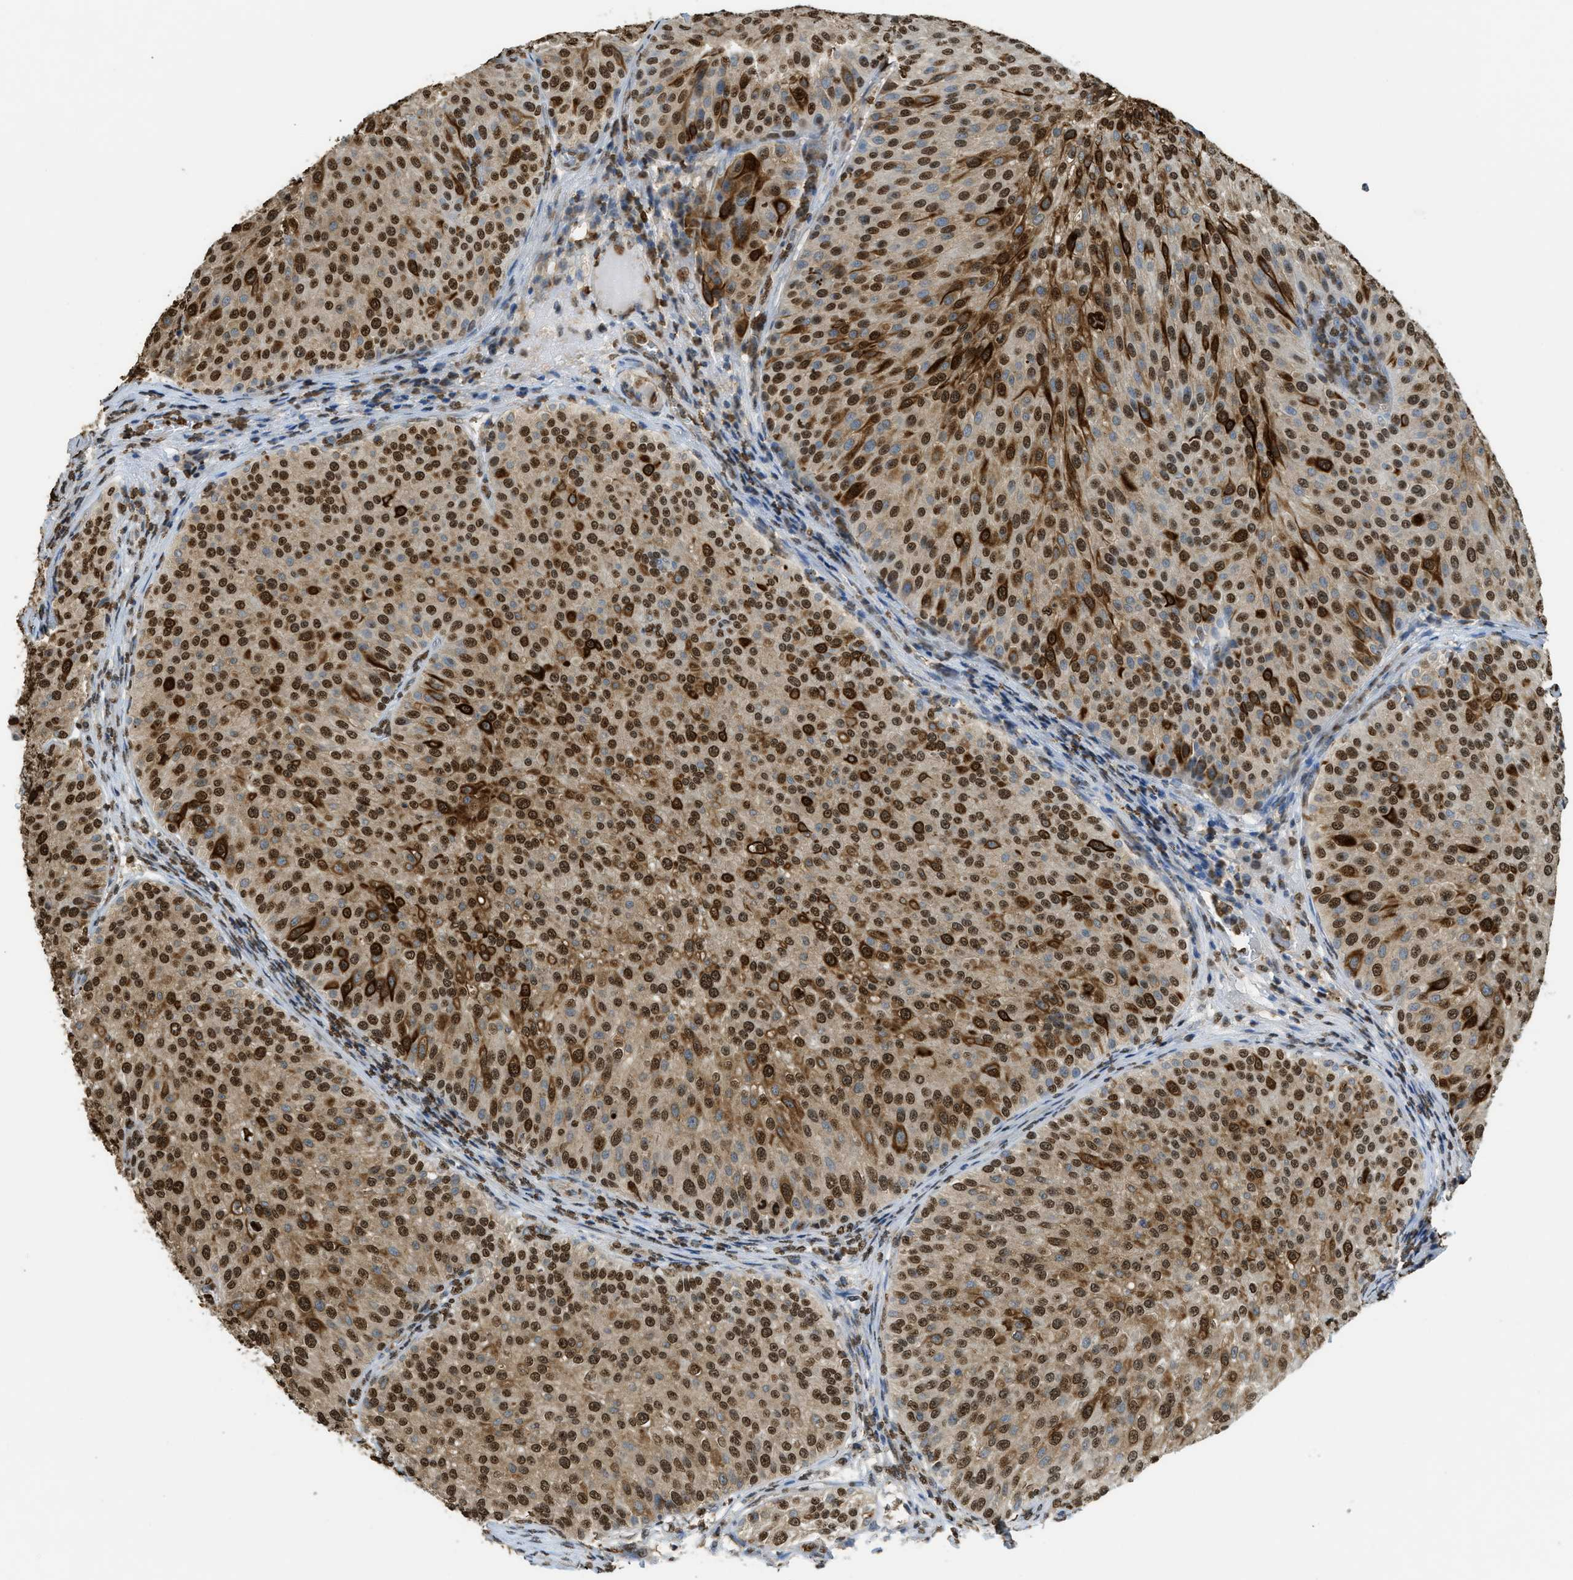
{"staining": {"intensity": "strong", "quantity": "25%-75%", "location": "nuclear"}, "tissue": "urothelial cancer", "cell_type": "Tumor cells", "image_type": "cancer", "snomed": [{"axis": "morphology", "description": "Urothelial carcinoma, Low grade"}, {"axis": "topography", "description": "Smooth muscle"}, {"axis": "topography", "description": "Urinary bladder"}], "caption": "Protein staining exhibits strong nuclear staining in approximately 25%-75% of tumor cells in urothelial carcinoma (low-grade).", "gene": "NR5A2", "patient": {"sex": "male", "age": 60}}